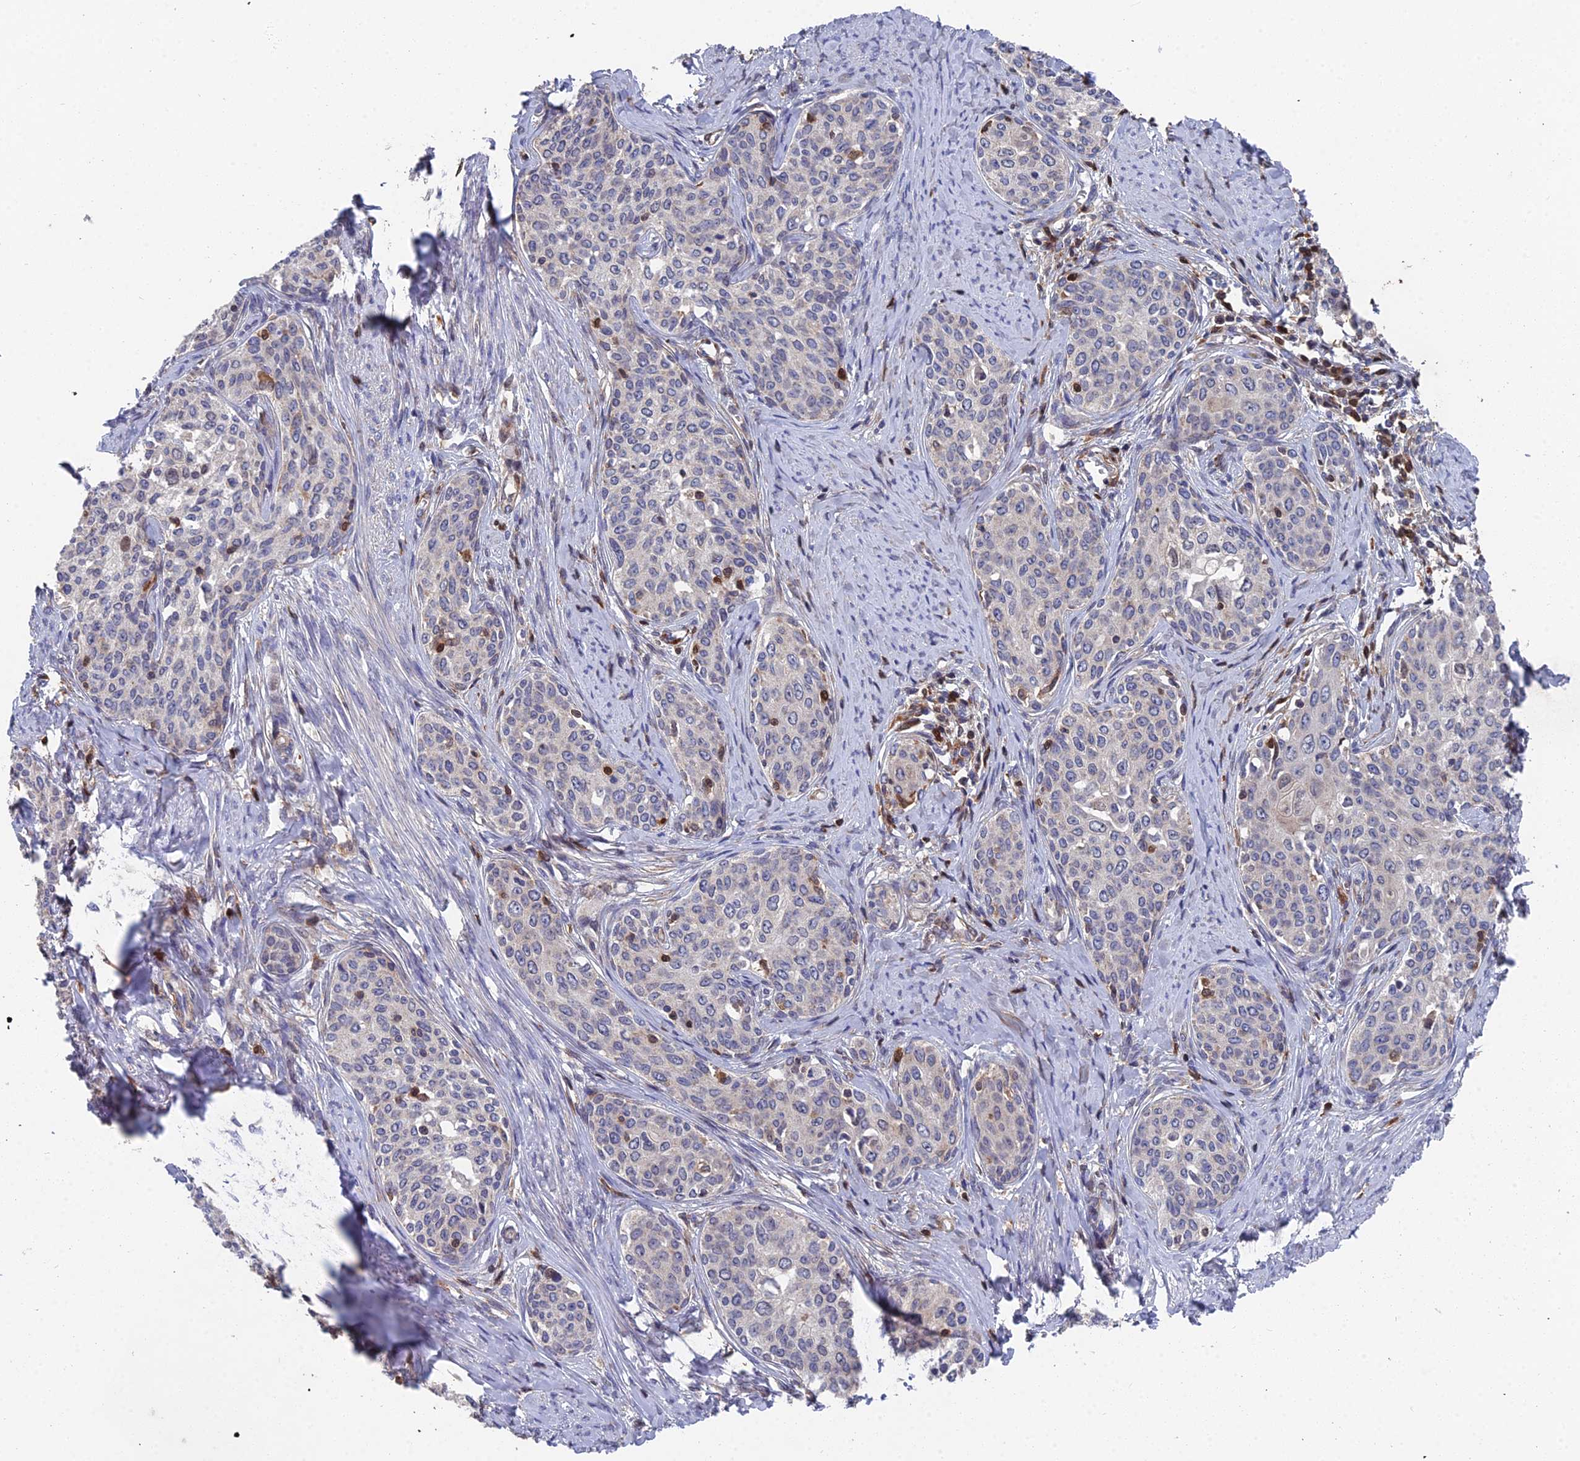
{"staining": {"intensity": "negative", "quantity": "none", "location": "none"}, "tissue": "cervical cancer", "cell_type": "Tumor cells", "image_type": "cancer", "snomed": [{"axis": "morphology", "description": "Squamous cell carcinoma, NOS"}, {"axis": "morphology", "description": "Adenocarcinoma, NOS"}, {"axis": "topography", "description": "Cervix"}], "caption": "The histopathology image shows no significant expression in tumor cells of squamous cell carcinoma (cervical).", "gene": "GALK2", "patient": {"sex": "female", "age": 52}}